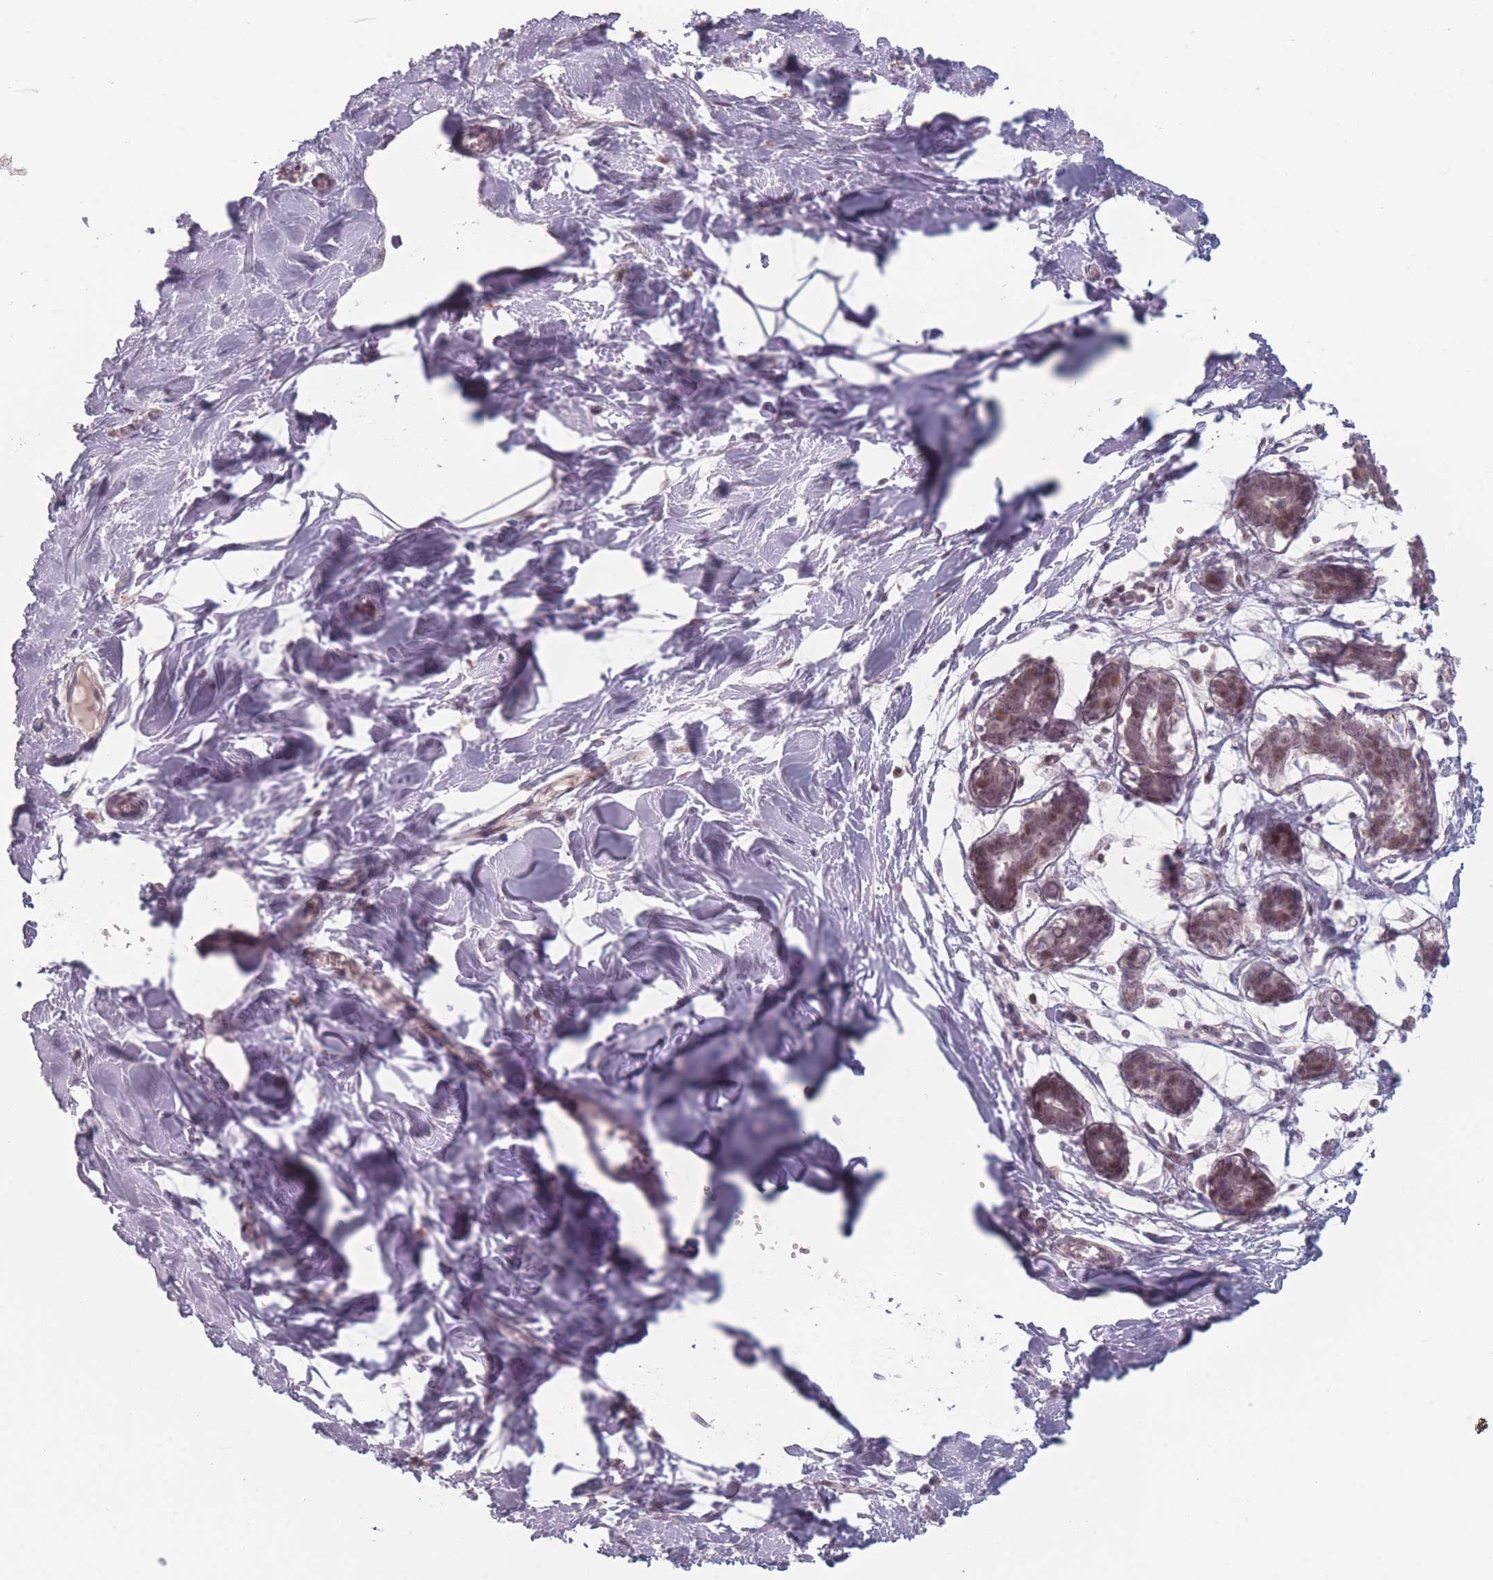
{"staining": {"intensity": "negative", "quantity": "none", "location": "none"}, "tissue": "breast", "cell_type": "Adipocytes", "image_type": "normal", "snomed": [{"axis": "morphology", "description": "Normal tissue, NOS"}, {"axis": "topography", "description": "Breast"}], "caption": "Immunohistochemistry of normal human breast displays no positivity in adipocytes. (DAB immunohistochemistry with hematoxylin counter stain).", "gene": "OR10C1", "patient": {"sex": "female", "age": 27}}